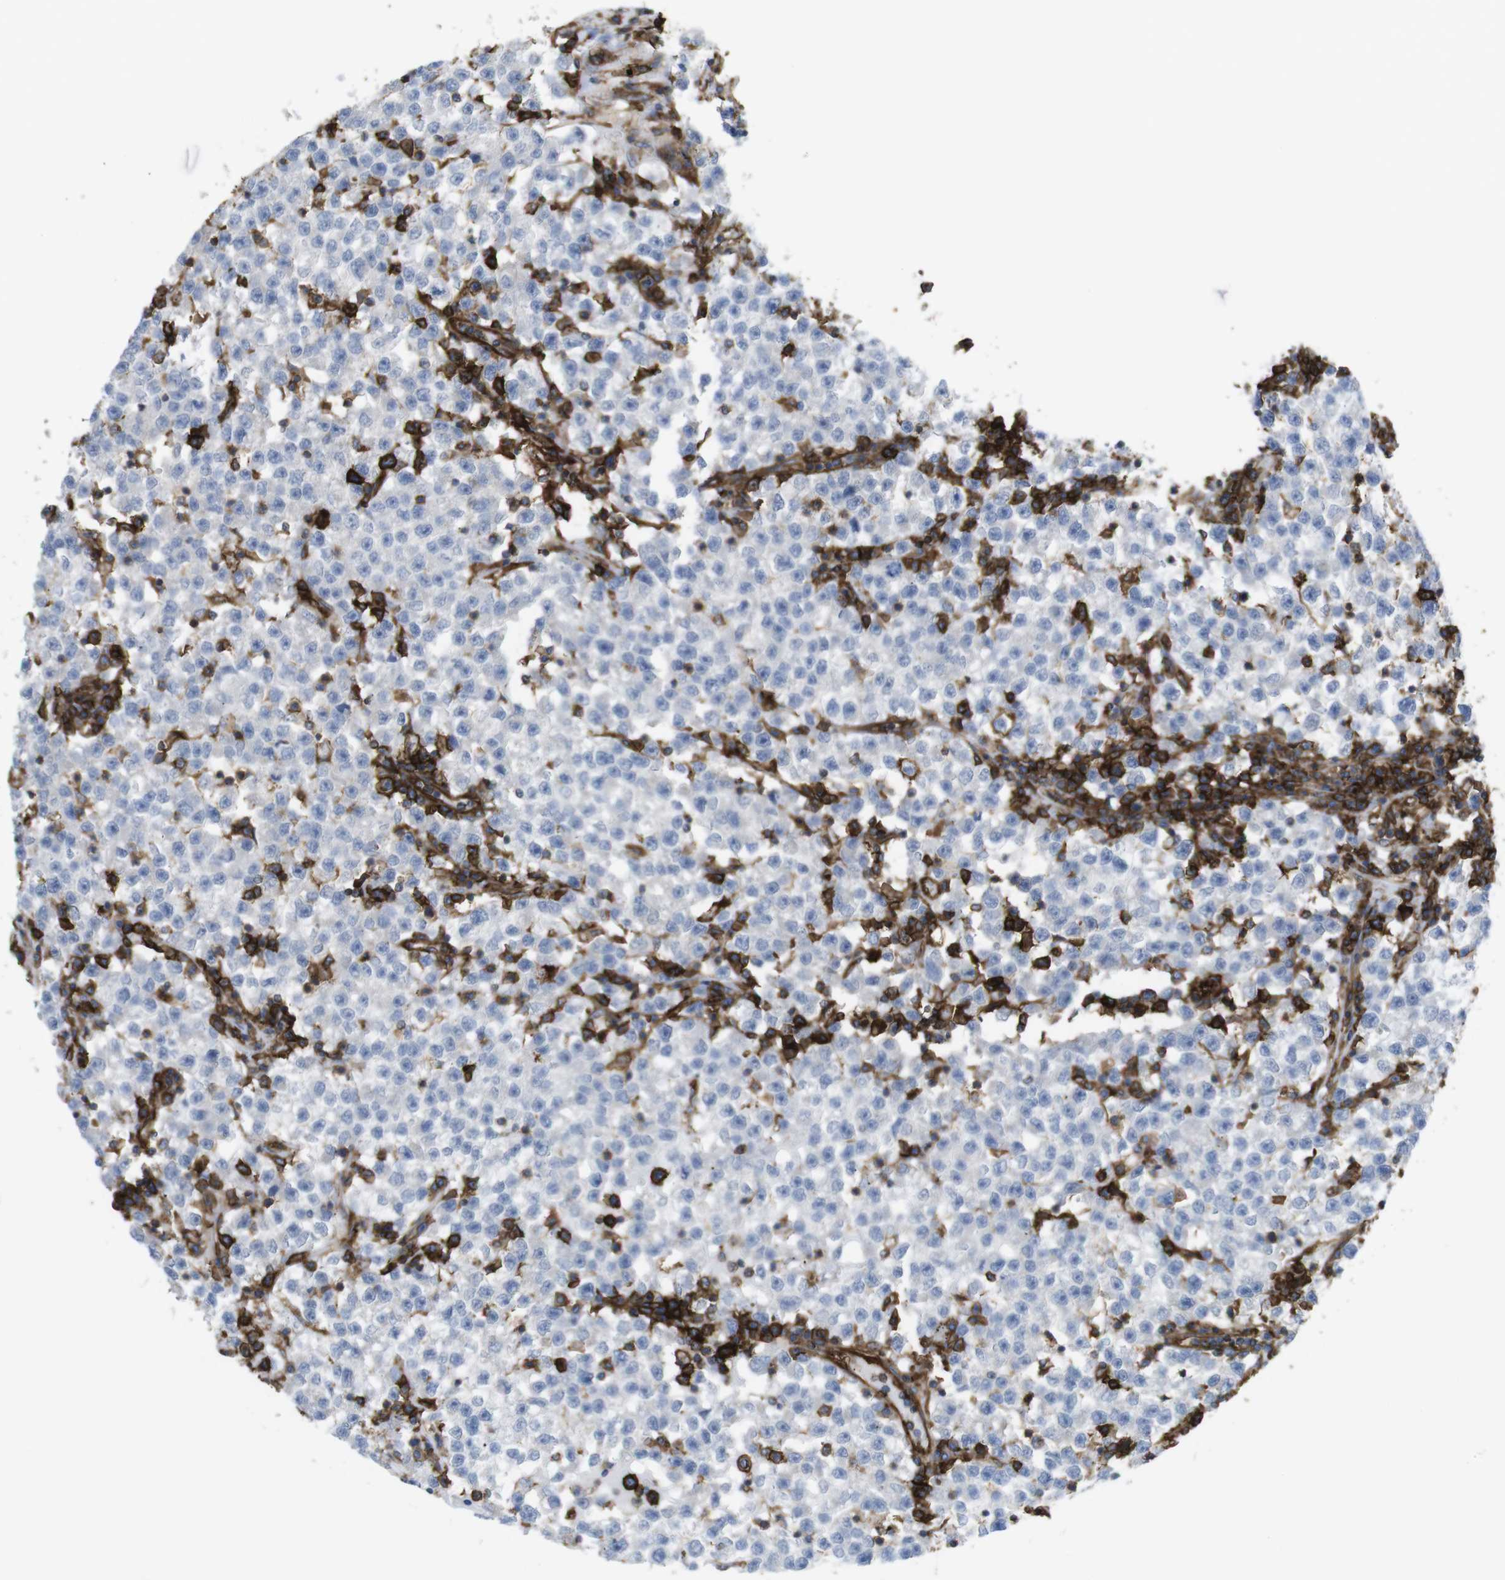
{"staining": {"intensity": "negative", "quantity": "none", "location": "none"}, "tissue": "testis cancer", "cell_type": "Tumor cells", "image_type": "cancer", "snomed": [{"axis": "morphology", "description": "Seminoma, NOS"}, {"axis": "topography", "description": "Testis"}], "caption": "Immunohistochemistry (IHC) of human testis cancer reveals no expression in tumor cells. The staining is performed using DAB (3,3'-diaminobenzidine) brown chromogen with nuclei counter-stained in using hematoxylin.", "gene": "CCR6", "patient": {"sex": "male", "age": 22}}